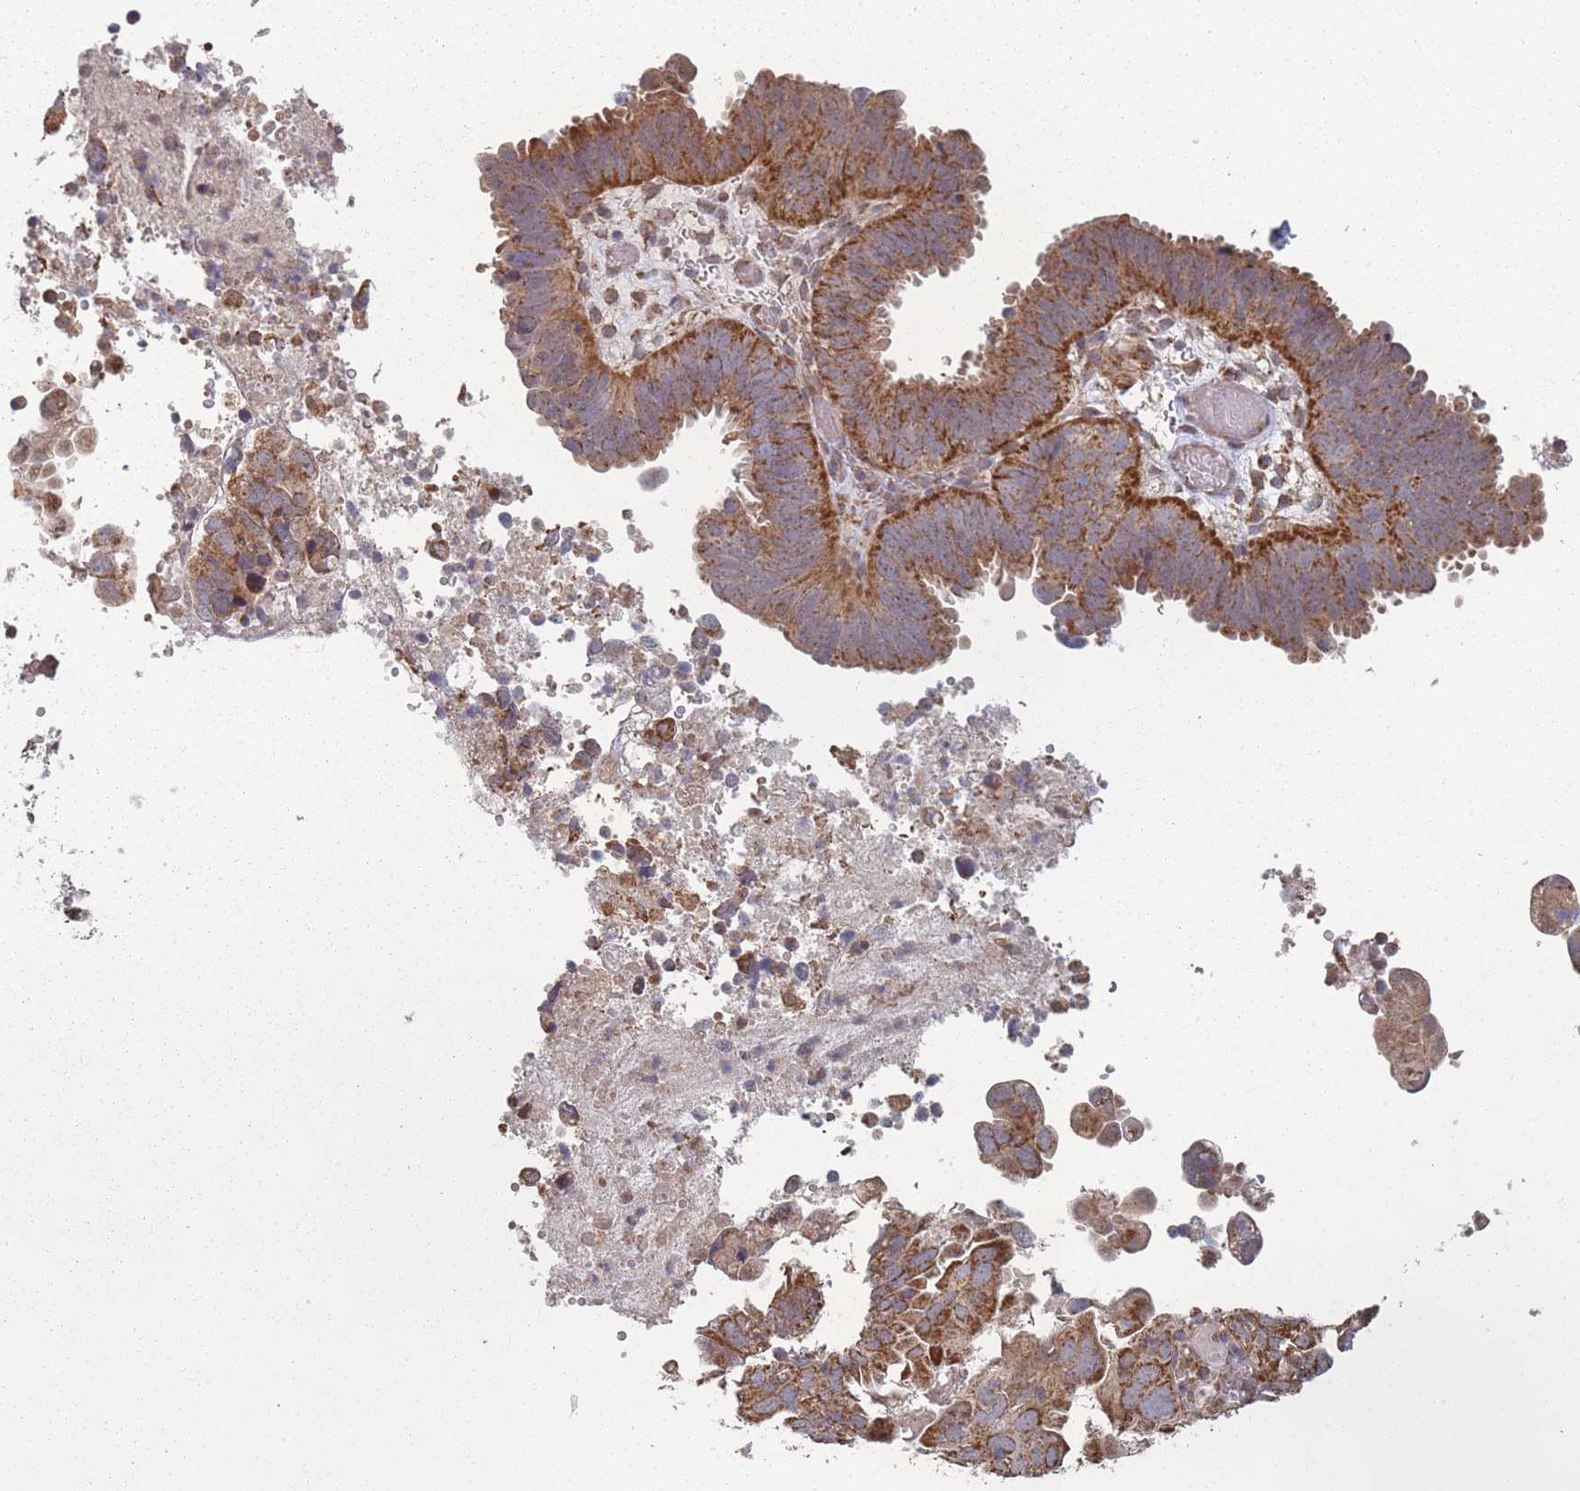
{"staining": {"intensity": "moderate", "quantity": ">75%", "location": "cytoplasmic/membranous"}, "tissue": "endometrial cancer", "cell_type": "Tumor cells", "image_type": "cancer", "snomed": [{"axis": "morphology", "description": "Adenocarcinoma, NOS"}, {"axis": "topography", "description": "Uterus"}], "caption": "Moderate cytoplasmic/membranous positivity is identified in approximately >75% of tumor cells in endometrial adenocarcinoma.", "gene": "PSMB3", "patient": {"sex": "female", "age": 77}}